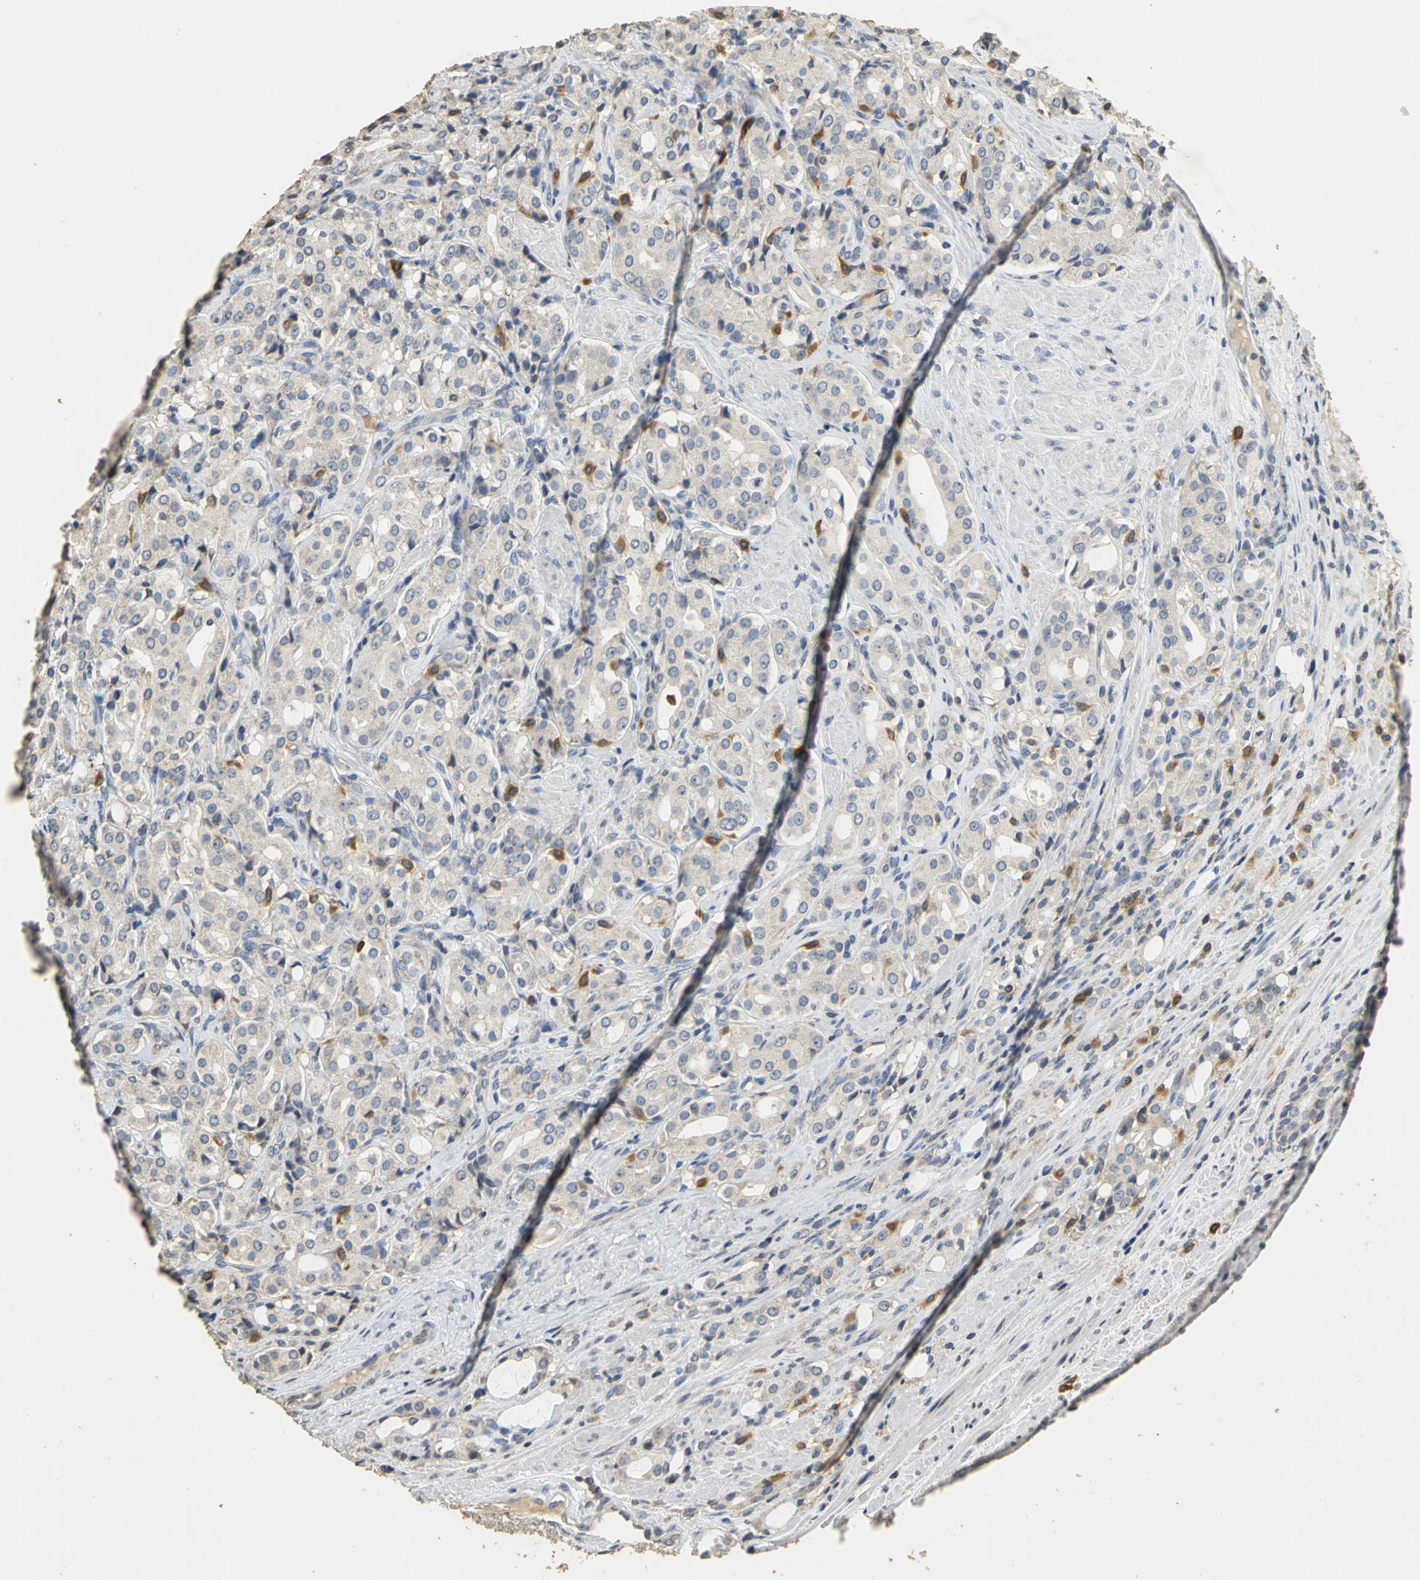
{"staining": {"intensity": "weak", "quantity": "25%-75%", "location": "cytoplasmic/membranous"}, "tissue": "prostate cancer", "cell_type": "Tumor cells", "image_type": "cancer", "snomed": [{"axis": "morphology", "description": "Adenocarcinoma, High grade"}, {"axis": "topography", "description": "Prostate"}], "caption": "An image showing weak cytoplasmic/membranous expression in approximately 25%-75% of tumor cells in prostate cancer (high-grade adenocarcinoma), as visualized by brown immunohistochemical staining.", "gene": "ACSL4", "patient": {"sex": "male", "age": 72}}